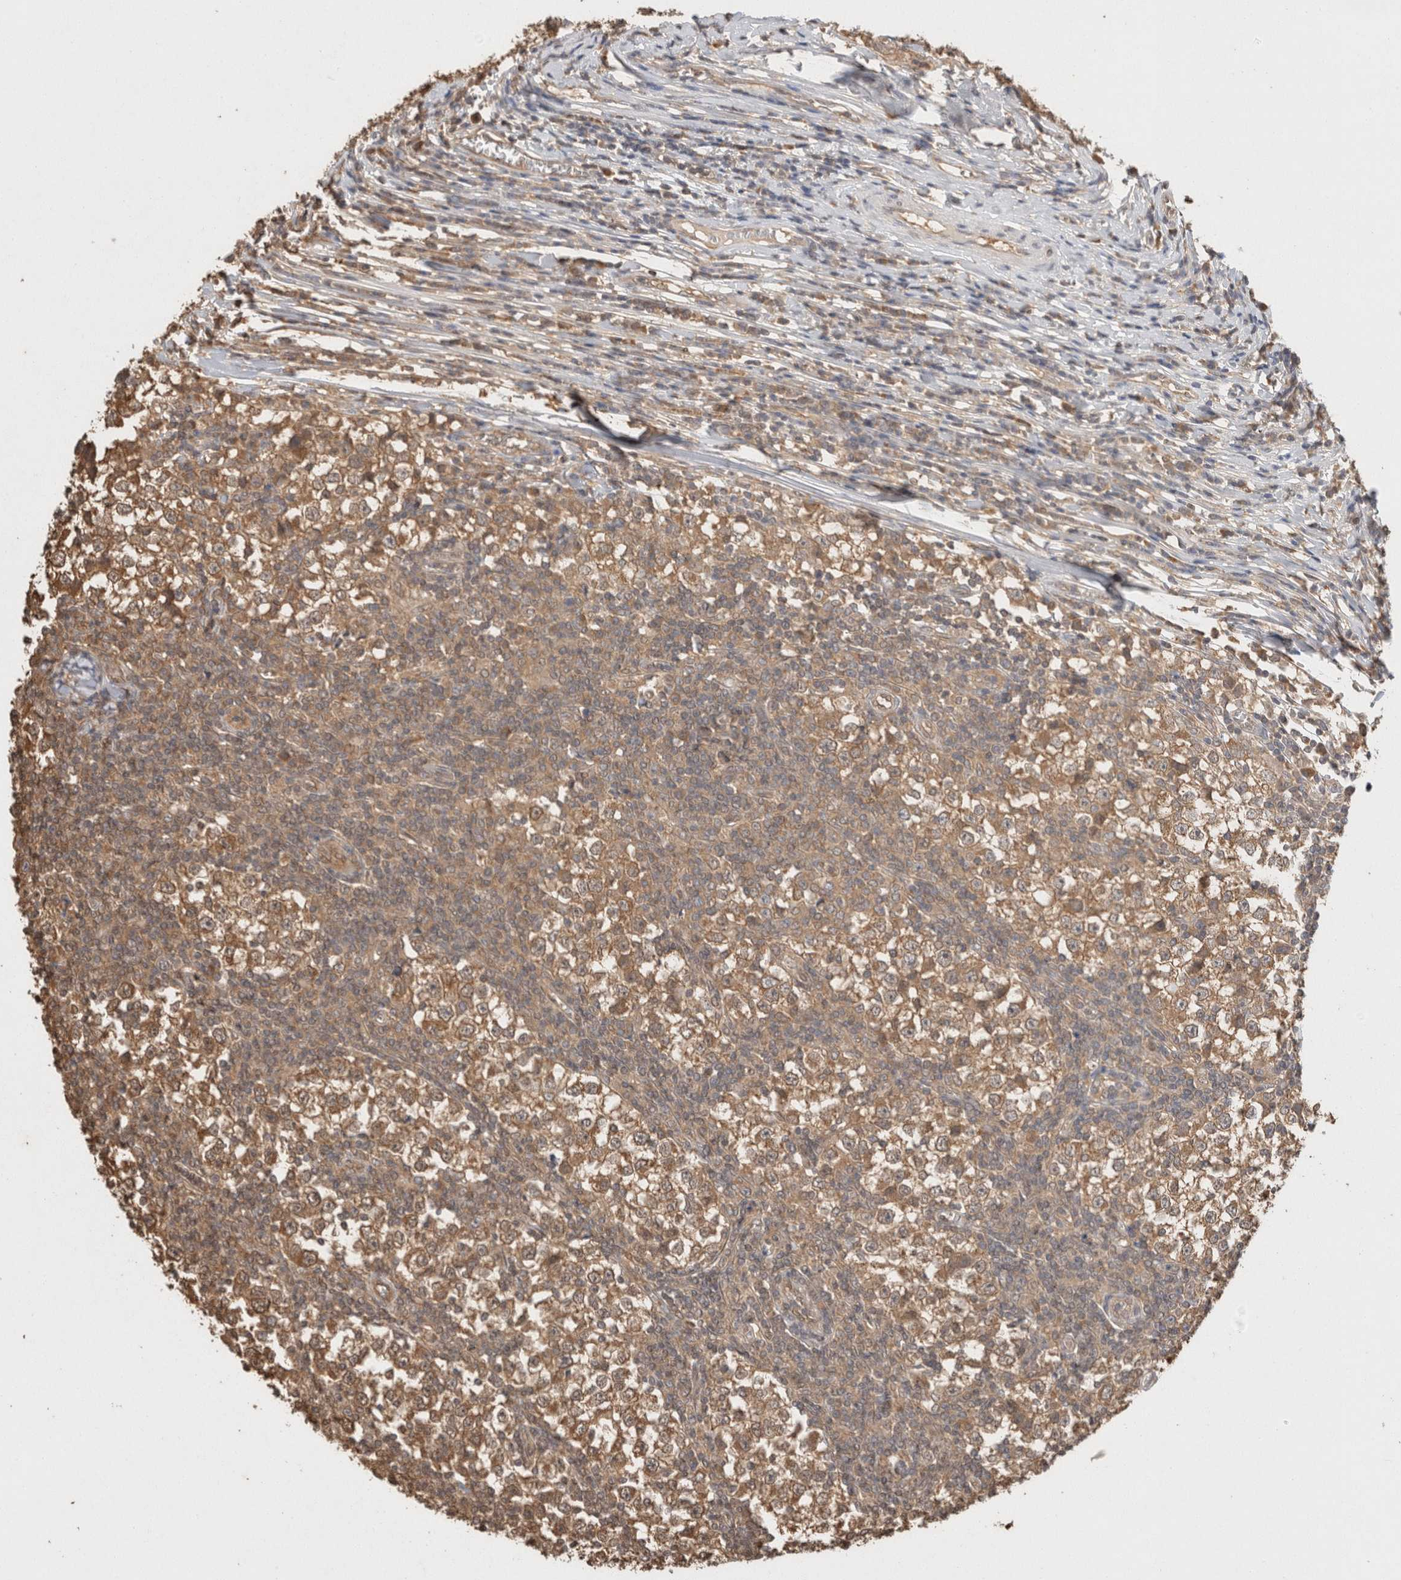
{"staining": {"intensity": "moderate", "quantity": ">75%", "location": "cytoplasmic/membranous"}, "tissue": "testis cancer", "cell_type": "Tumor cells", "image_type": "cancer", "snomed": [{"axis": "morphology", "description": "Seminoma, NOS"}, {"axis": "topography", "description": "Testis"}], "caption": "Immunohistochemistry (IHC) histopathology image of neoplastic tissue: human testis cancer (seminoma) stained using immunohistochemistry displays medium levels of moderate protein expression localized specifically in the cytoplasmic/membranous of tumor cells, appearing as a cytoplasmic/membranous brown color.", "gene": "YWHAH", "patient": {"sex": "male", "age": 65}}